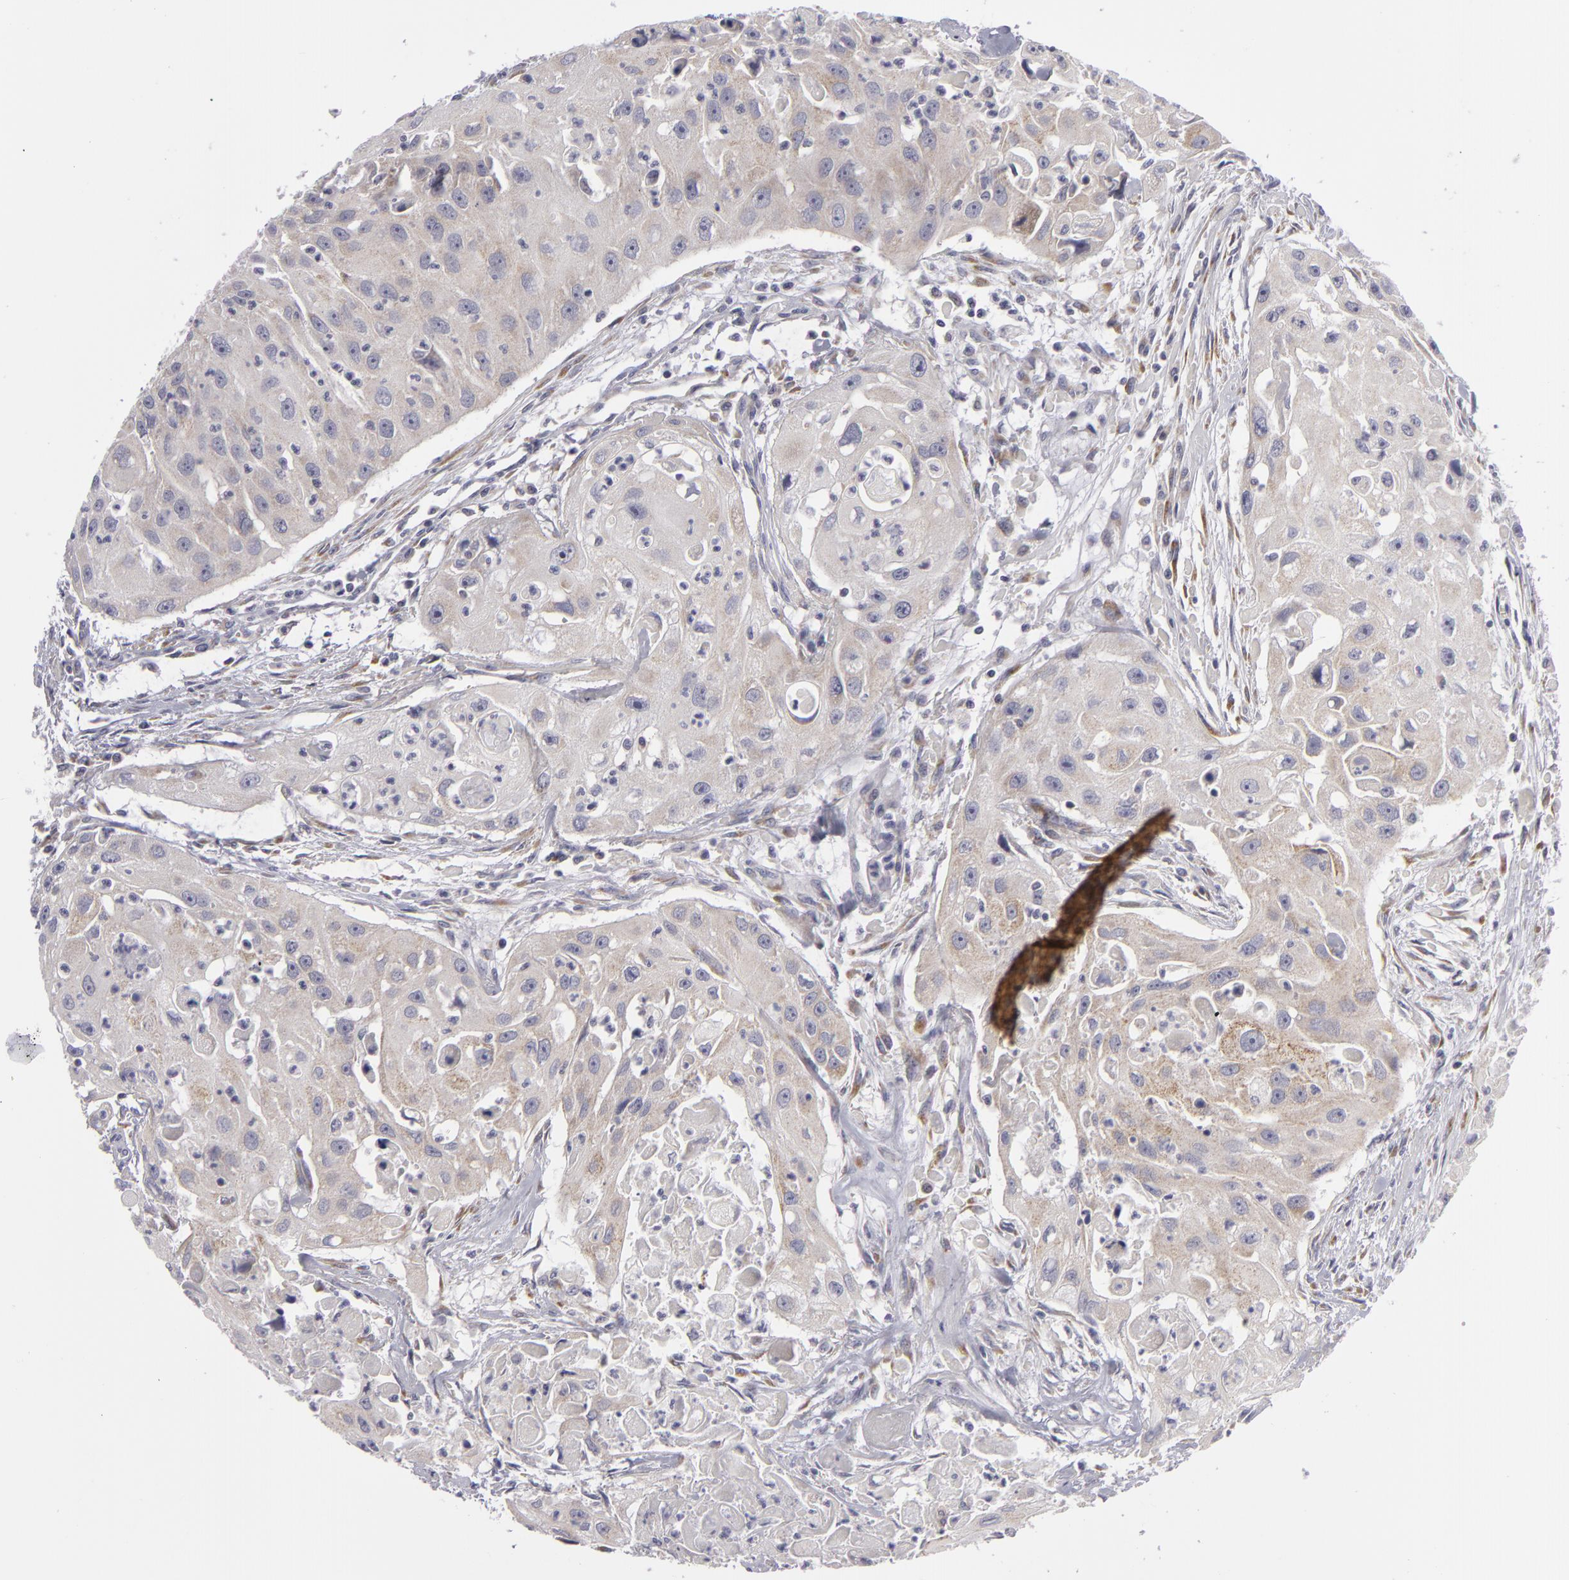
{"staining": {"intensity": "weak", "quantity": "<25%", "location": "cytoplasmic/membranous"}, "tissue": "head and neck cancer", "cell_type": "Tumor cells", "image_type": "cancer", "snomed": [{"axis": "morphology", "description": "Squamous cell carcinoma, NOS"}, {"axis": "topography", "description": "Head-Neck"}], "caption": "DAB (3,3'-diaminobenzidine) immunohistochemical staining of human head and neck cancer (squamous cell carcinoma) shows no significant positivity in tumor cells. (DAB IHC, high magnification).", "gene": "ATP2B3", "patient": {"sex": "male", "age": 64}}